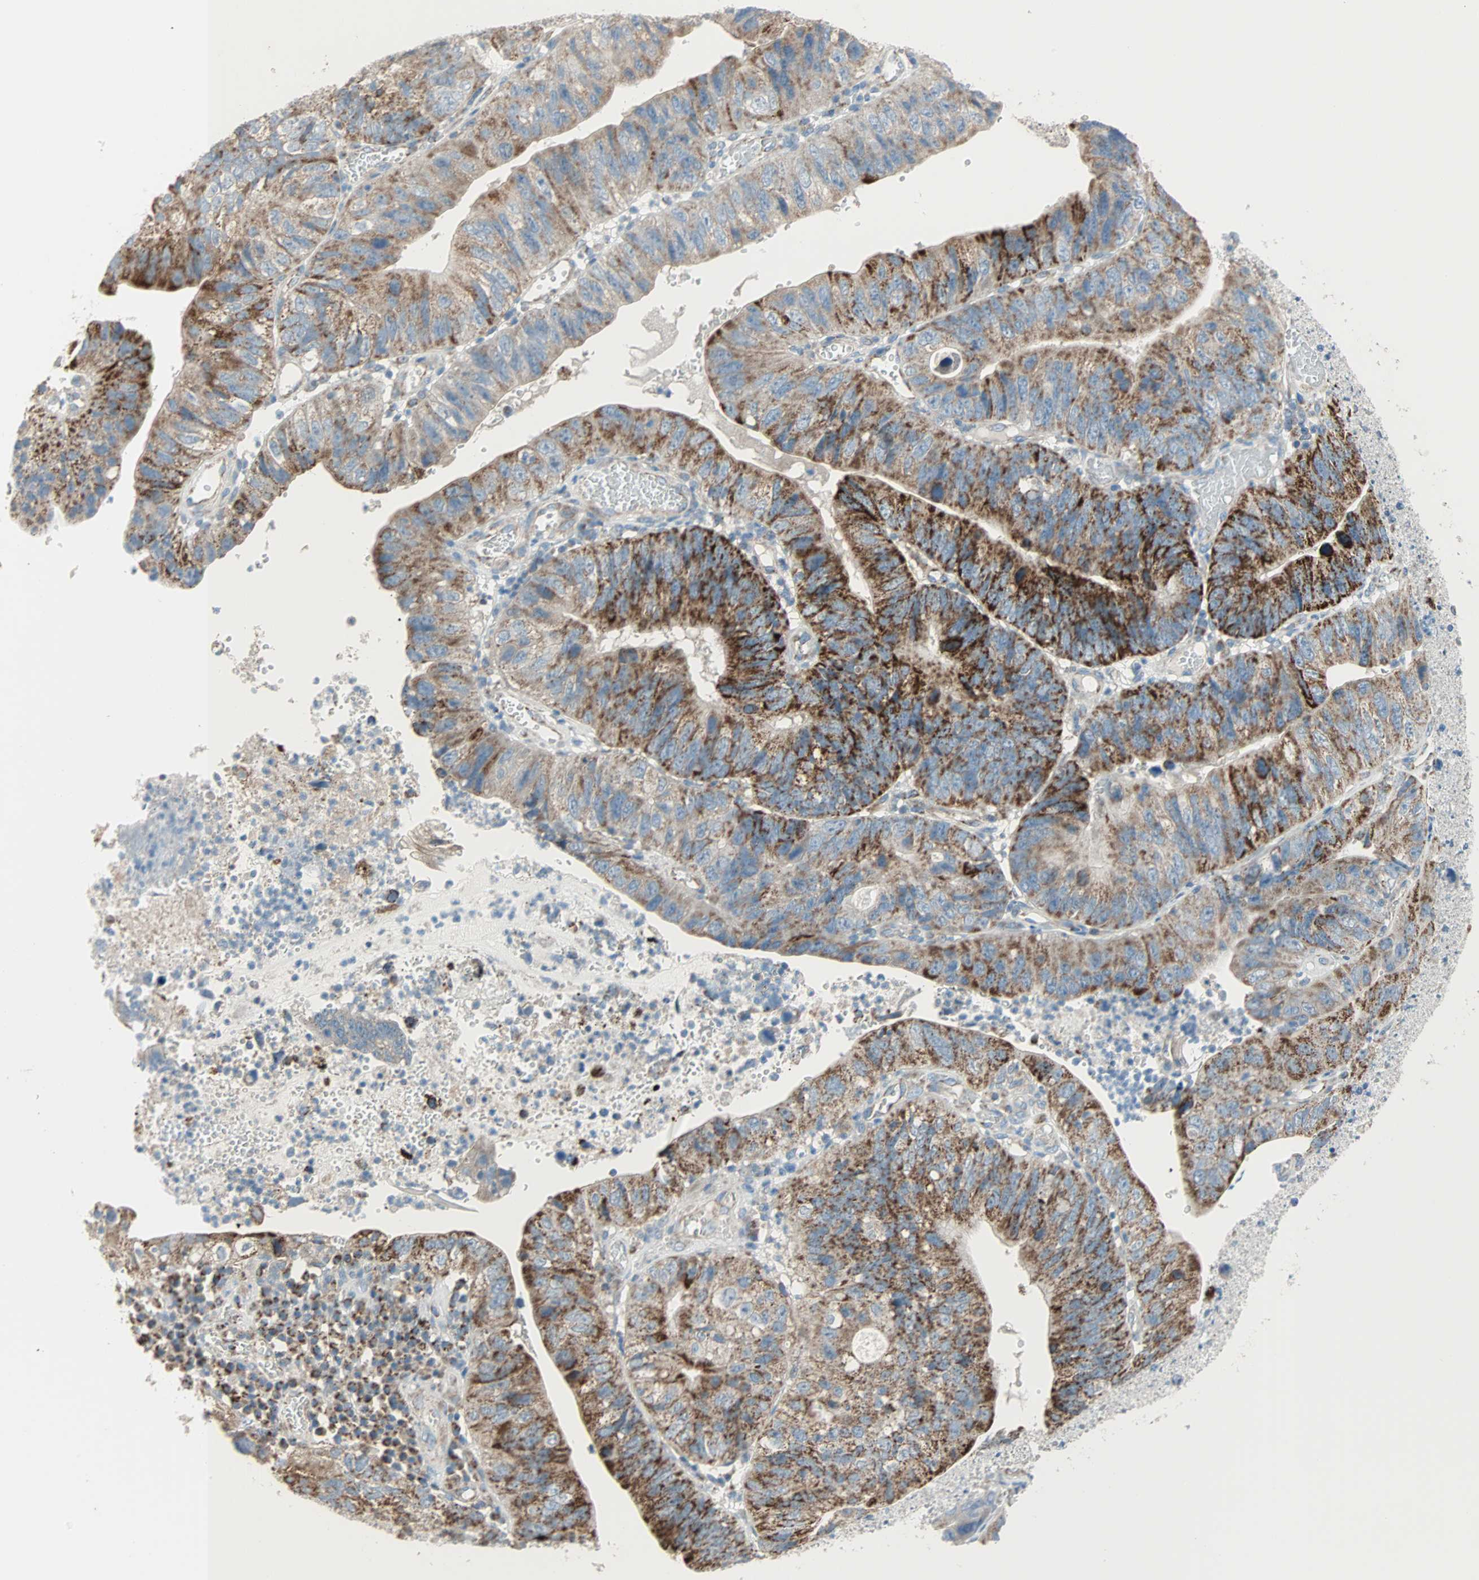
{"staining": {"intensity": "strong", "quantity": "25%-75%", "location": "cytoplasmic/membranous"}, "tissue": "stomach cancer", "cell_type": "Tumor cells", "image_type": "cancer", "snomed": [{"axis": "morphology", "description": "Adenocarcinoma, NOS"}, {"axis": "topography", "description": "Stomach"}], "caption": "Strong cytoplasmic/membranous protein positivity is appreciated in approximately 25%-75% of tumor cells in stomach cancer.", "gene": "ACVRL1", "patient": {"sex": "male", "age": 59}}